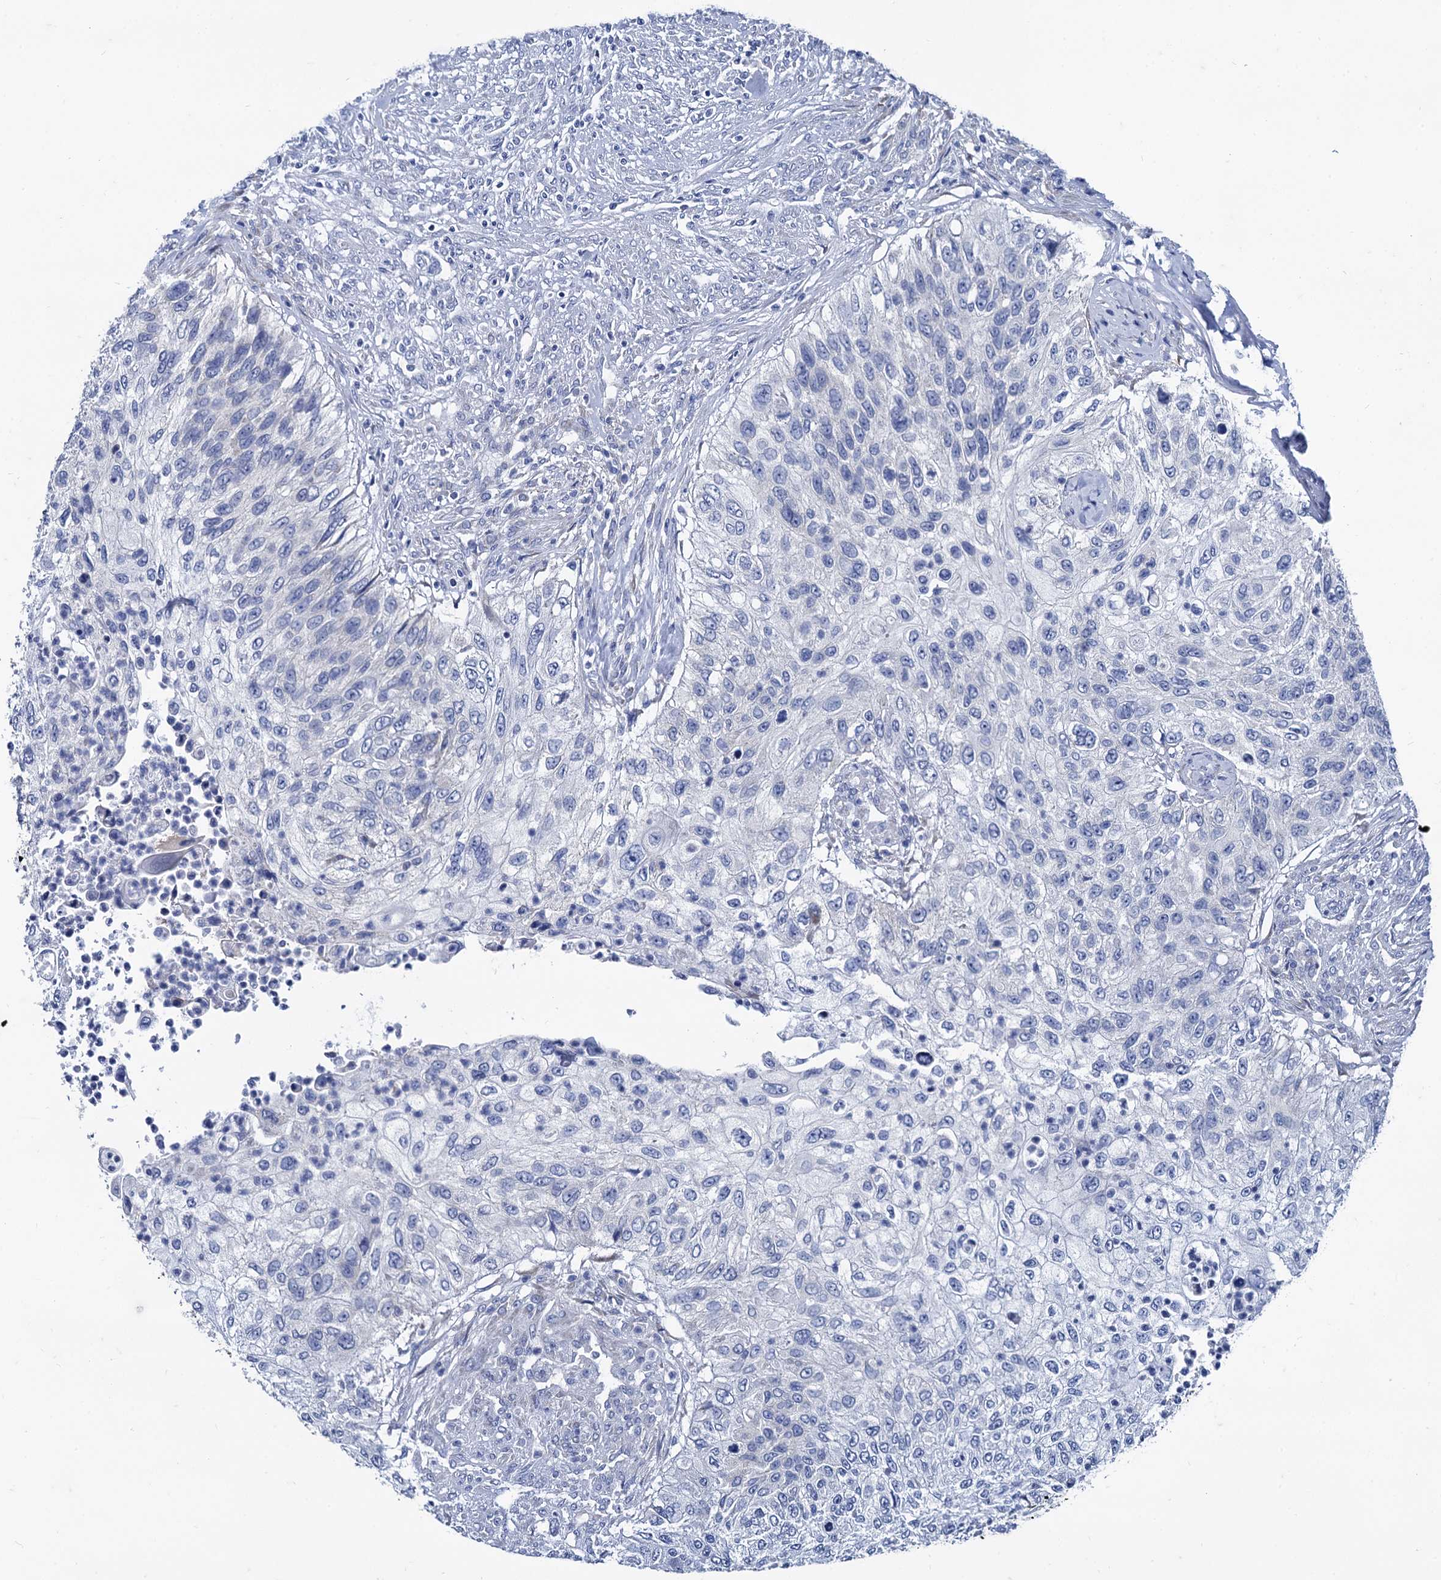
{"staining": {"intensity": "negative", "quantity": "none", "location": "none"}, "tissue": "urothelial cancer", "cell_type": "Tumor cells", "image_type": "cancer", "snomed": [{"axis": "morphology", "description": "Urothelial carcinoma, High grade"}, {"axis": "topography", "description": "Urinary bladder"}], "caption": "Micrograph shows no protein staining in tumor cells of urothelial cancer tissue. (DAB (3,3'-diaminobenzidine) immunohistochemistry with hematoxylin counter stain).", "gene": "FOXR2", "patient": {"sex": "female", "age": 60}}